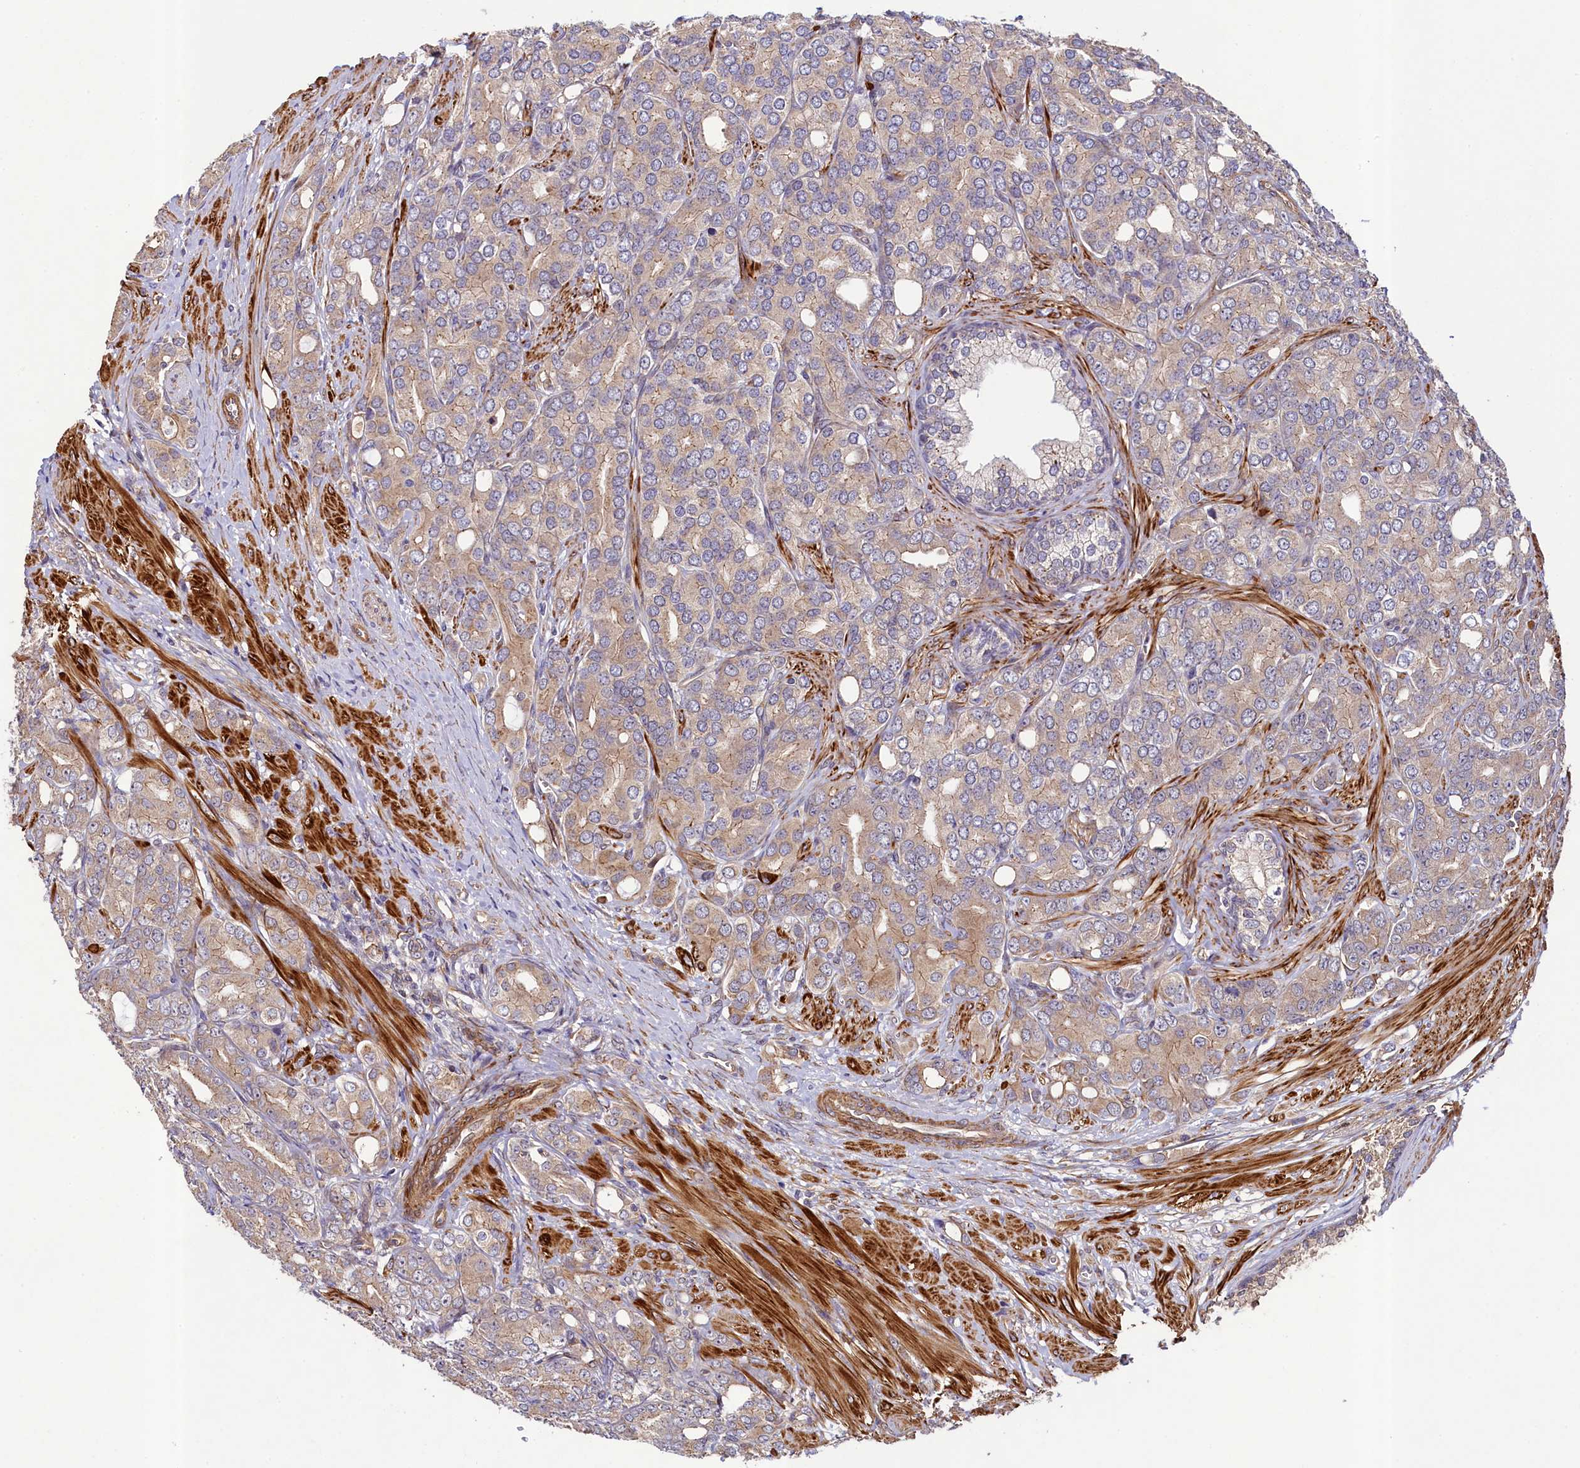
{"staining": {"intensity": "weak", "quantity": "<25%", "location": "cytoplasmic/membranous"}, "tissue": "prostate cancer", "cell_type": "Tumor cells", "image_type": "cancer", "snomed": [{"axis": "morphology", "description": "Adenocarcinoma, High grade"}, {"axis": "topography", "description": "Prostate"}], "caption": "Protein analysis of prostate cancer (high-grade adenocarcinoma) exhibits no significant positivity in tumor cells. Brightfield microscopy of IHC stained with DAB (3,3'-diaminobenzidine) (brown) and hematoxylin (blue), captured at high magnification.", "gene": "CCDC102A", "patient": {"sex": "male", "age": 62}}